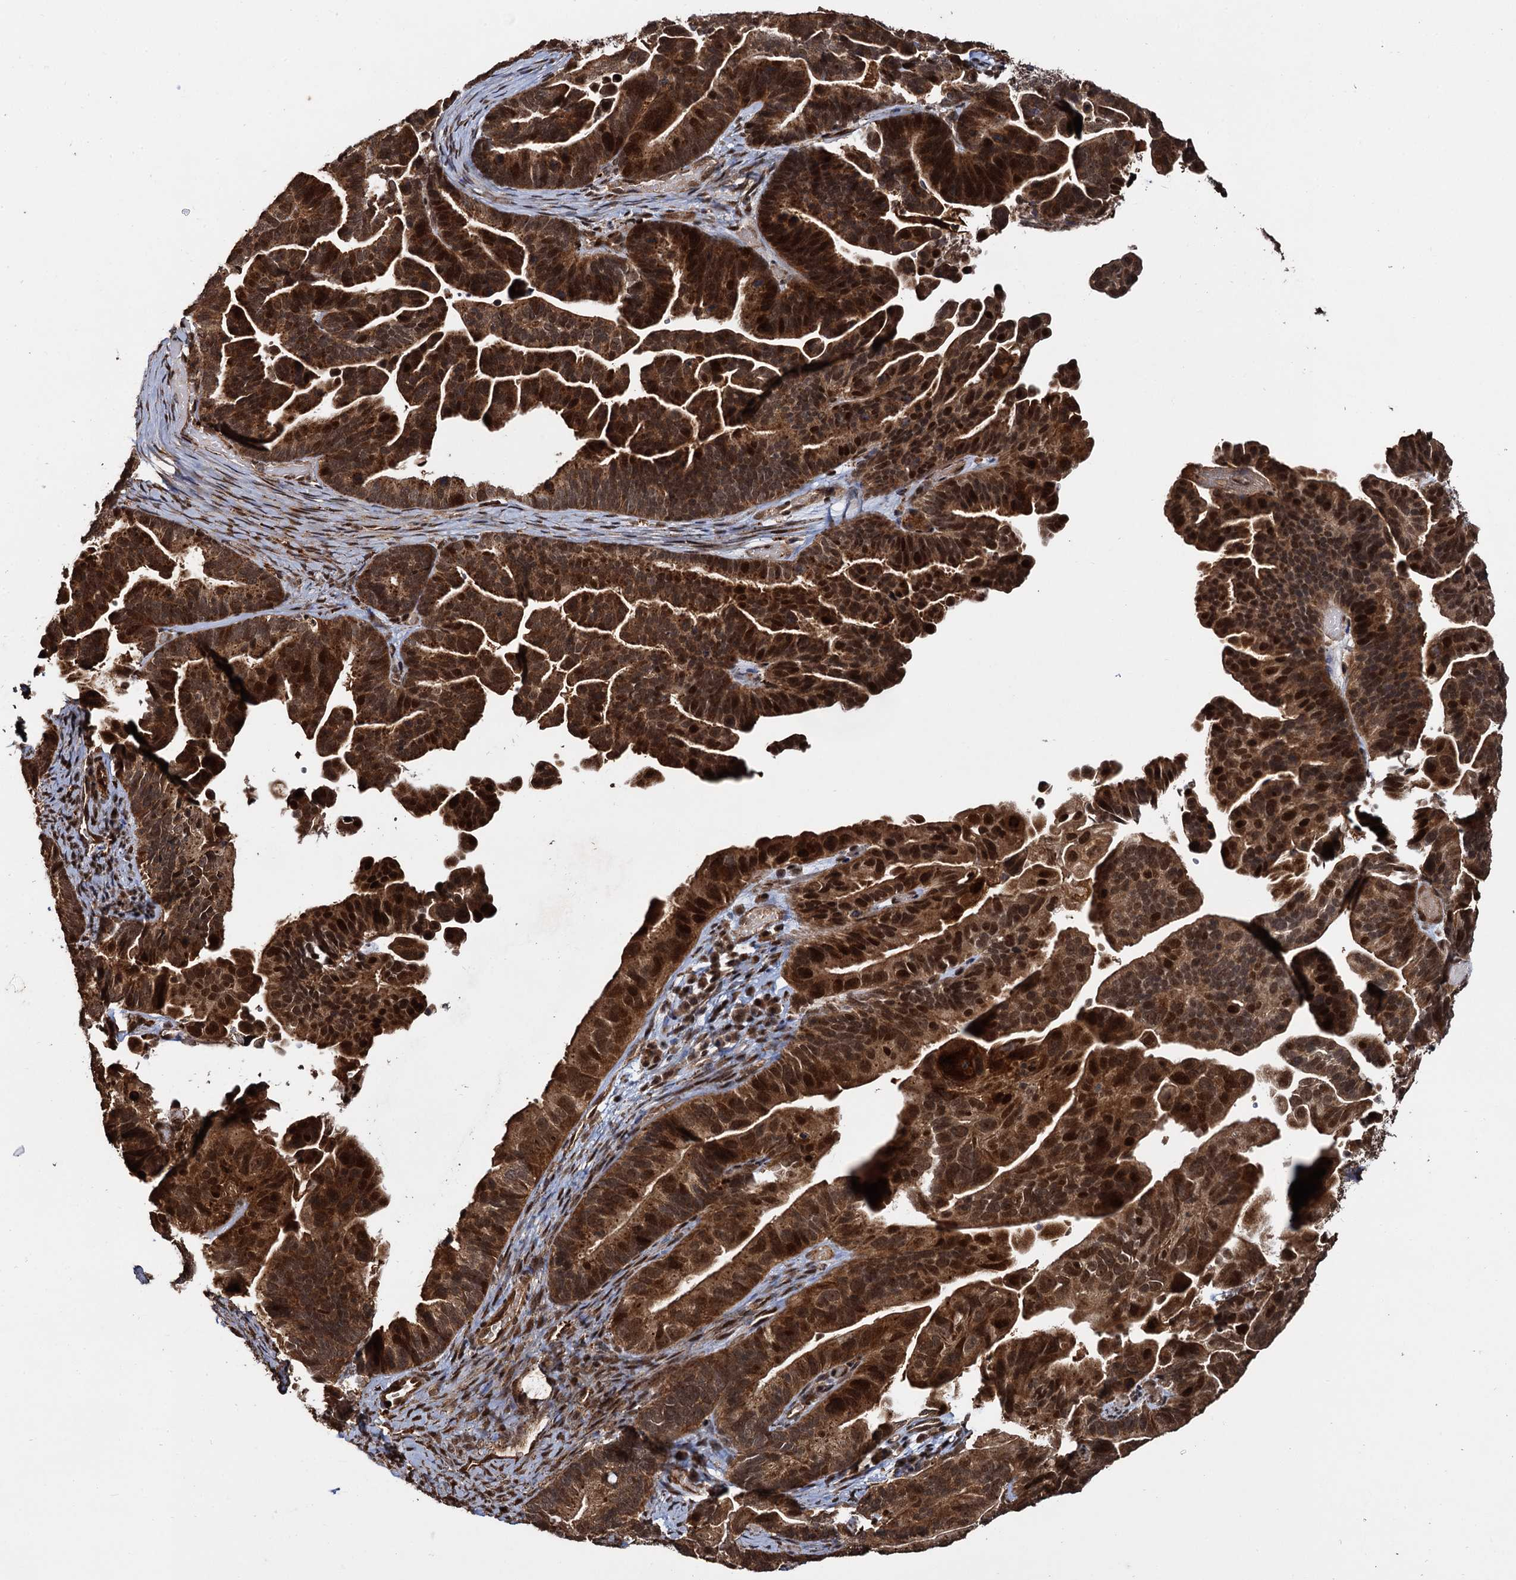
{"staining": {"intensity": "strong", "quantity": ">75%", "location": "cytoplasmic/membranous,nuclear"}, "tissue": "ovarian cancer", "cell_type": "Tumor cells", "image_type": "cancer", "snomed": [{"axis": "morphology", "description": "Cystadenocarcinoma, serous, NOS"}, {"axis": "topography", "description": "Ovary"}], "caption": "The histopathology image demonstrates immunohistochemical staining of serous cystadenocarcinoma (ovarian). There is strong cytoplasmic/membranous and nuclear positivity is seen in approximately >75% of tumor cells.", "gene": "CEP192", "patient": {"sex": "female", "age": 56}}